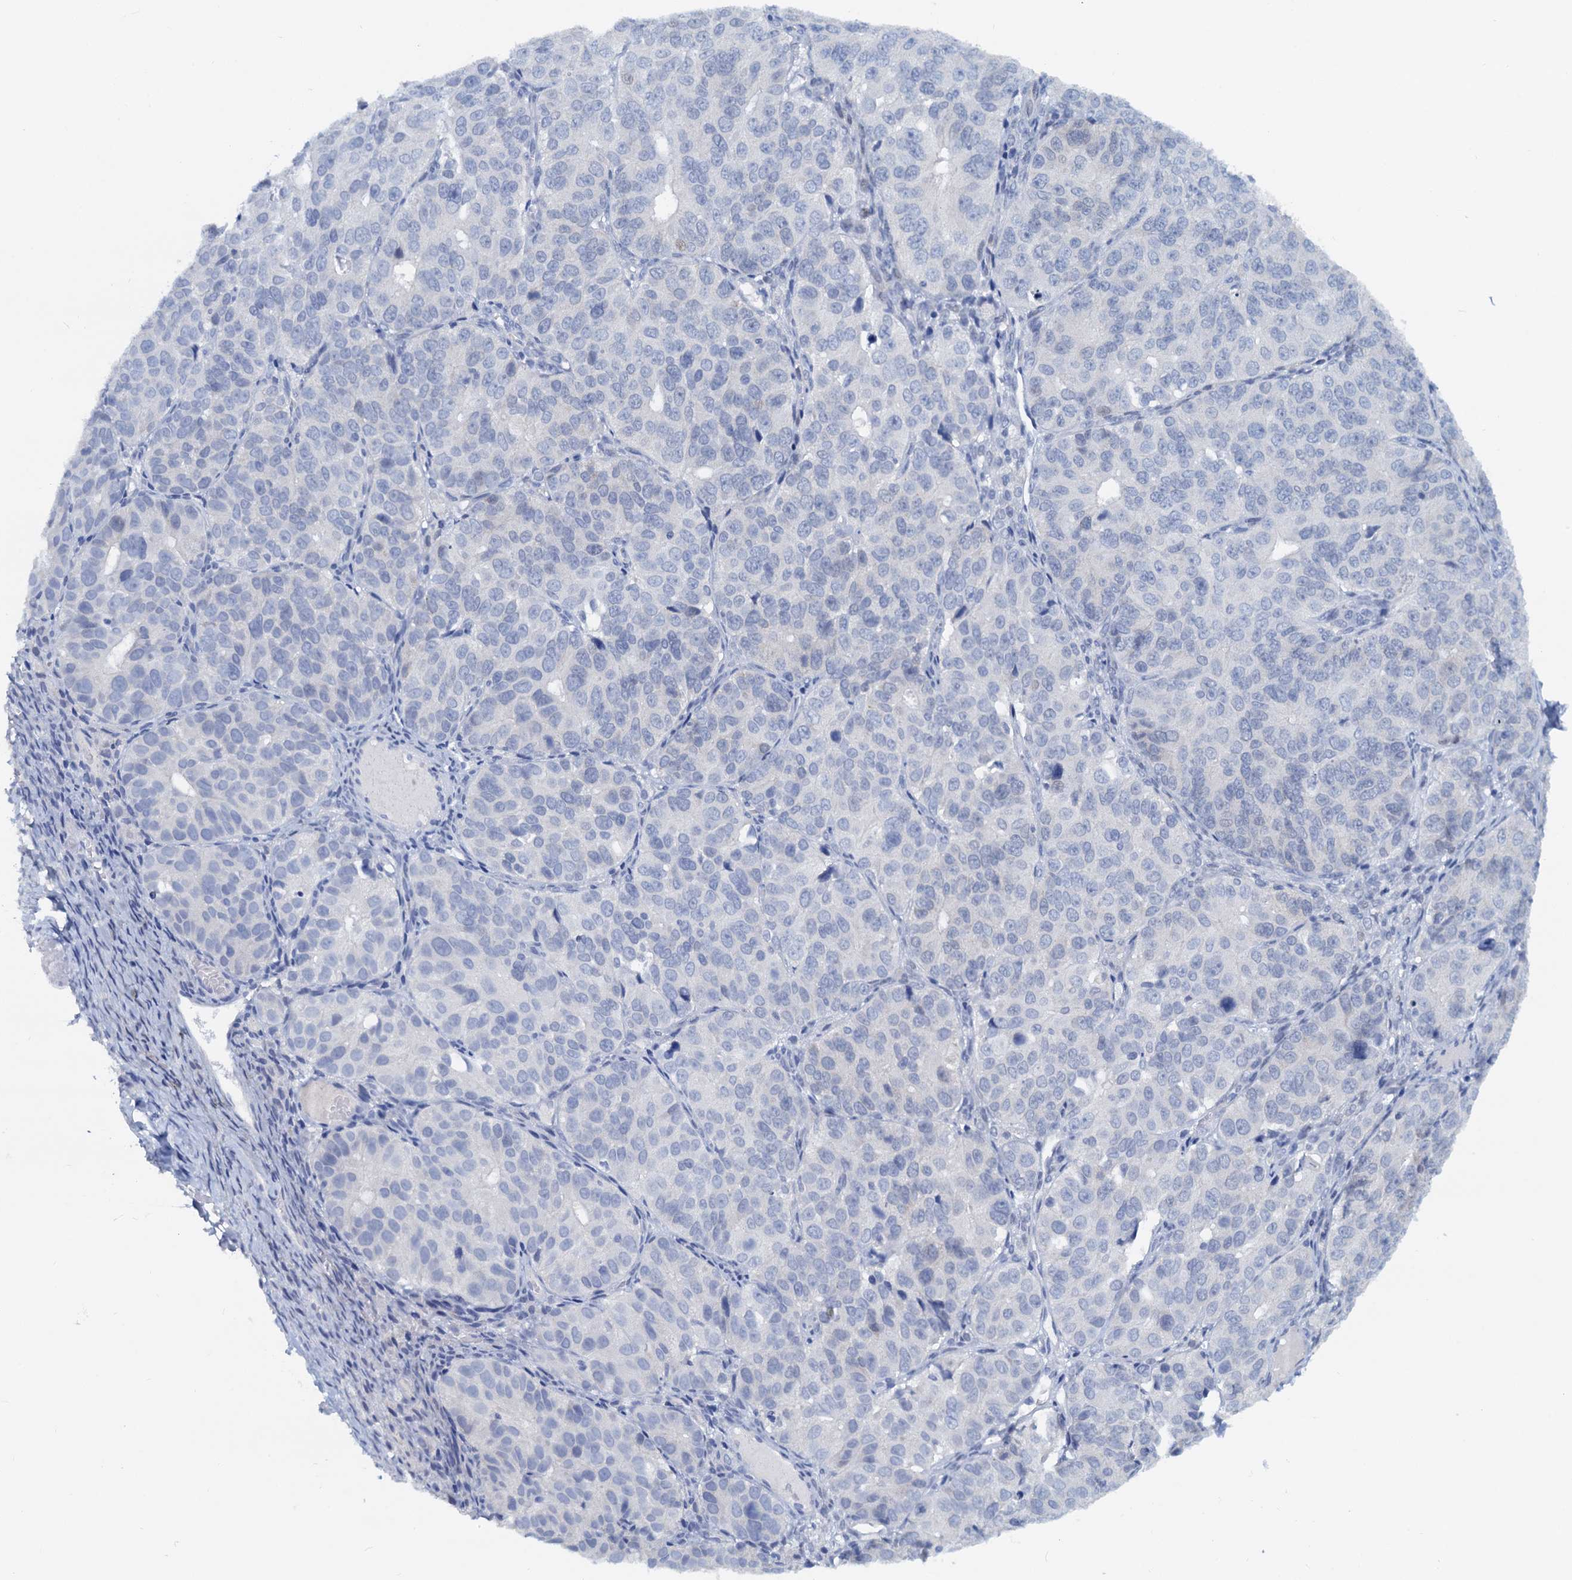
{"staining": {"intensity": "negative", "quantity": "none", "location": "none"}, "tissue": "ovarian cancer", "cell_type": "Tumor cells", "image_type": "cancer", "snomed": [{"axis": "morphology", "description": "Carcinoma, endometroid"}, {"axis": "topography", "description": "Ovary"}], "caption": "Tumor cells show no significant expression in ovarian cancer.", "gene": "PTGES3", "patient": {"sex": "female", "age": 51}}